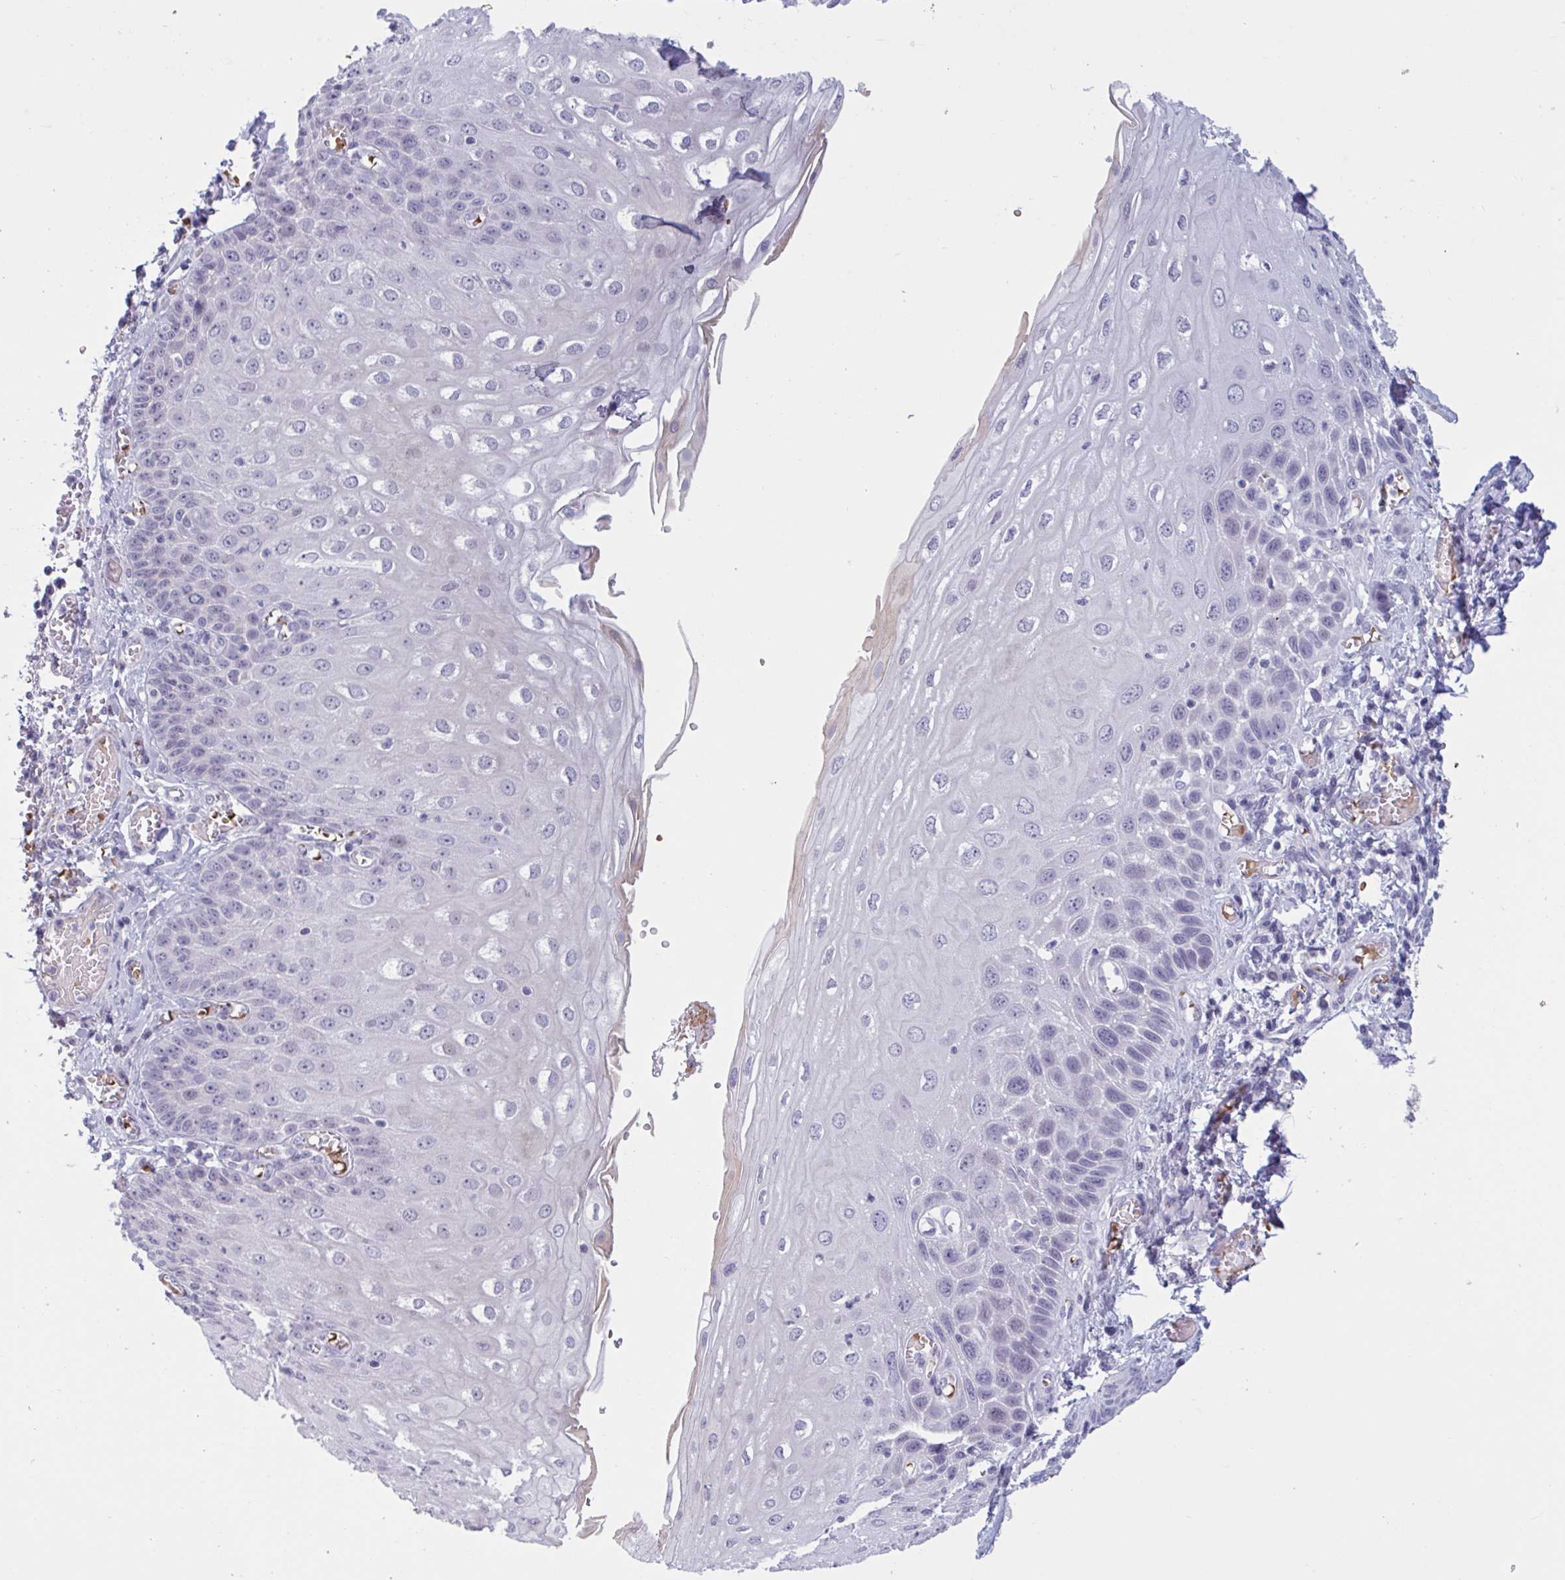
{"staining": {"intensity": "negative", "quantity": "none", "location": "none"}, "tissue": "esophagus", "cell_type": "Squamous epithelial cells", "image_type": "normal", "snomed": [{"axis": "morphology", "description": "Normal tissue, NOS"}, {"axis": "morphology", "description": "Adenocarcinoma, NOS"}, {"axis": "topography", "description": "Esophagus"}], "caption": "Esophagus was stained to show a protein in brown. There is no significant staining in squamous epithelial cells. The staining was performed using DAB to visualize the protein expression in brown, while the nuclei were stained in blue with hematoxylin (Magnification: 20x).", "gene": "HSD11B2", "patient": {"sex": "male", "age": 81}}